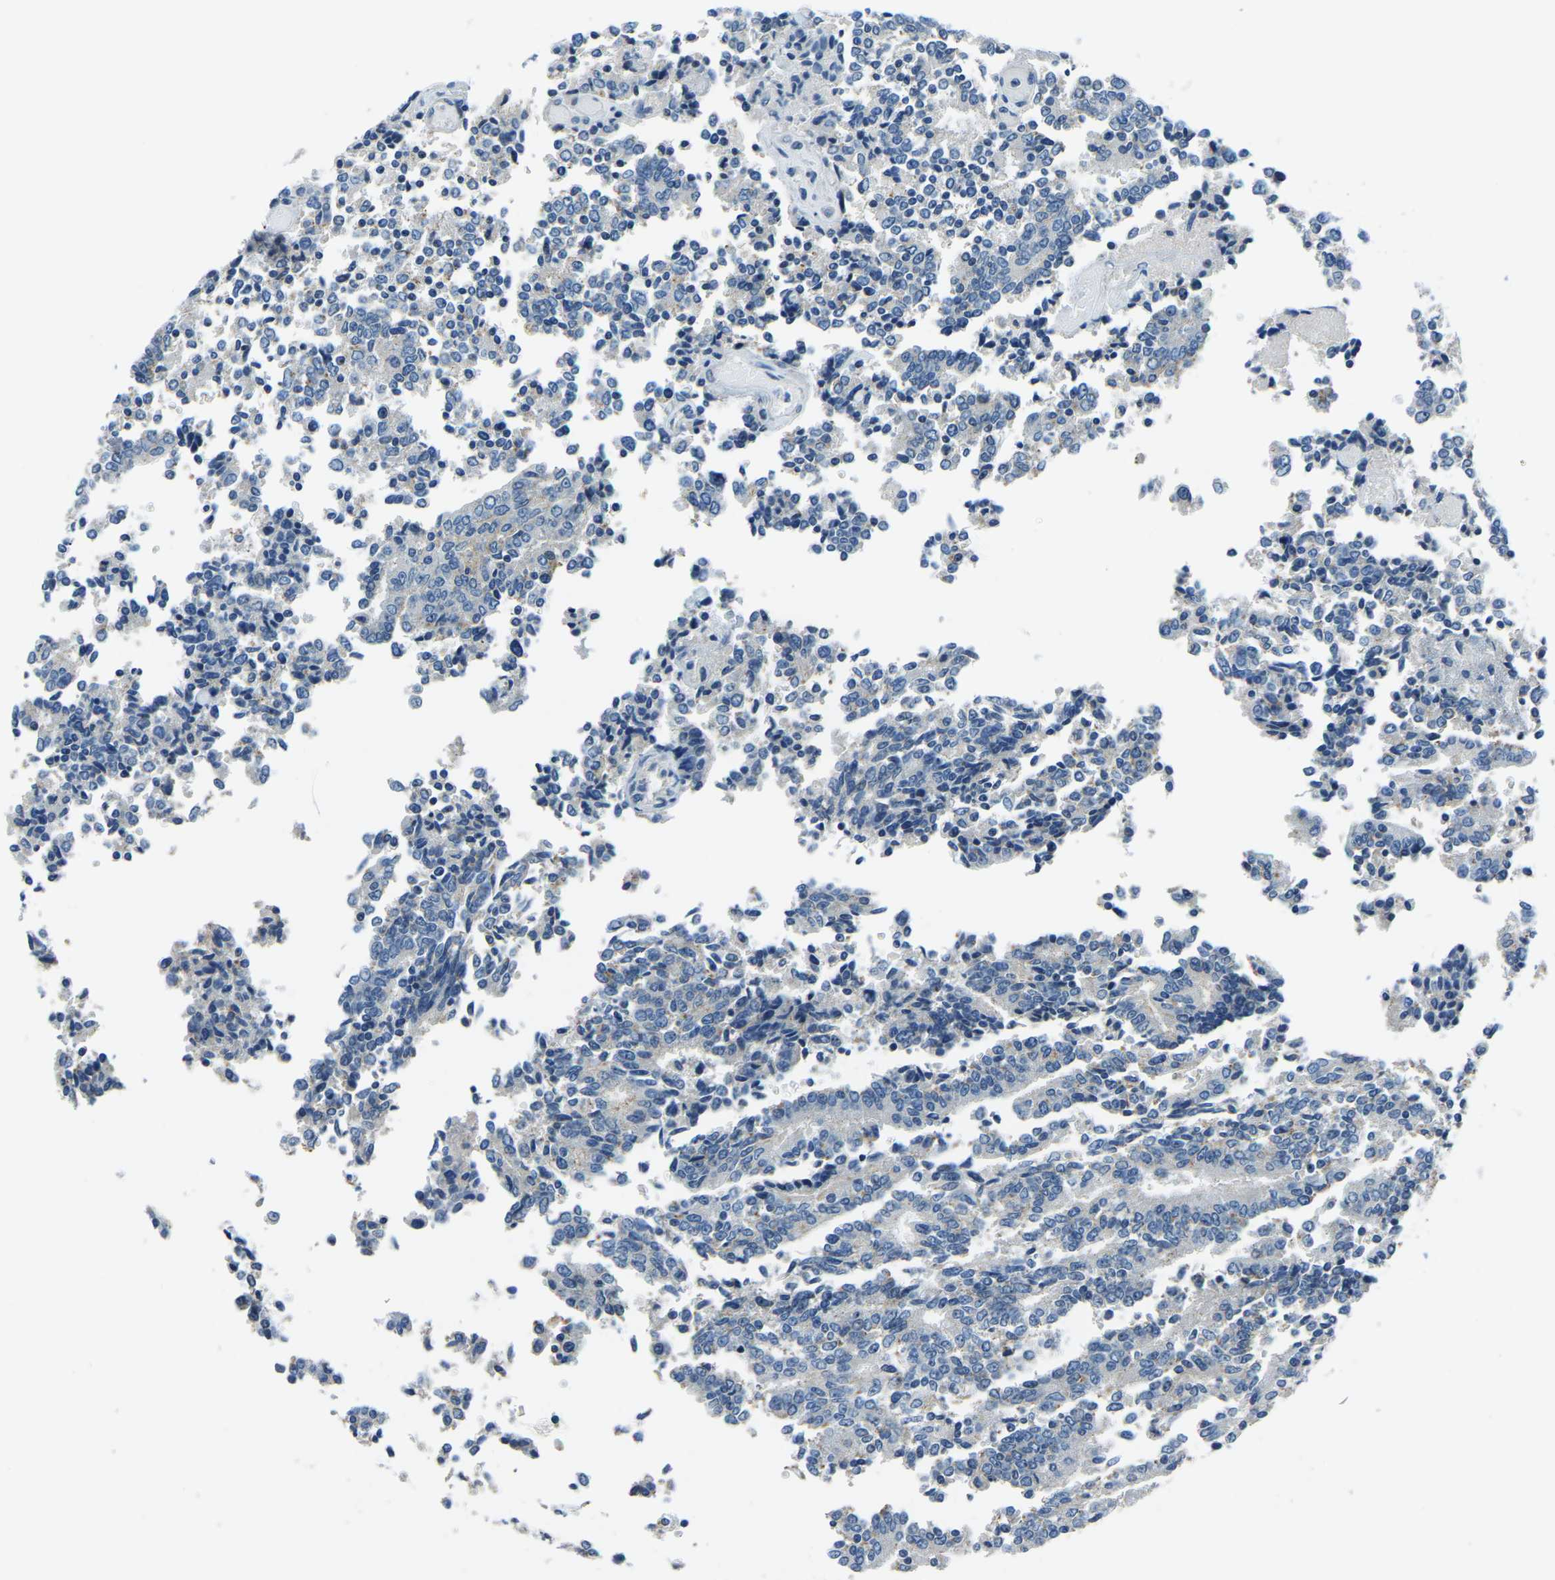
{"staining": {"intensity": "negative", "quantity": "none", "location": "none"}, "tissue": "prostate cancer", "cell_type": "Tumor cells", "image_type": "cancer", "snomed": [{"axis": "morphology", "description": "Normal tissue, NOS"}, {"axis": "morphology", "description": "Adenocarcinoma, High grade"}, {"axis": "topography", "description": "Prostate"}, {"axis": "topography", "description": "Seminal veicle"}], "caption": "High power microscopy histopathology image of an immunohistochemistry (IHC) micrograph of prostate cancer (high-grade adenocarcinoma), revealing no significant expression in tumor cells. (DAB immunohistochemistry, high magnification).", "gene": "RRP1", "patient": {"sex": "male", "age": 55}}